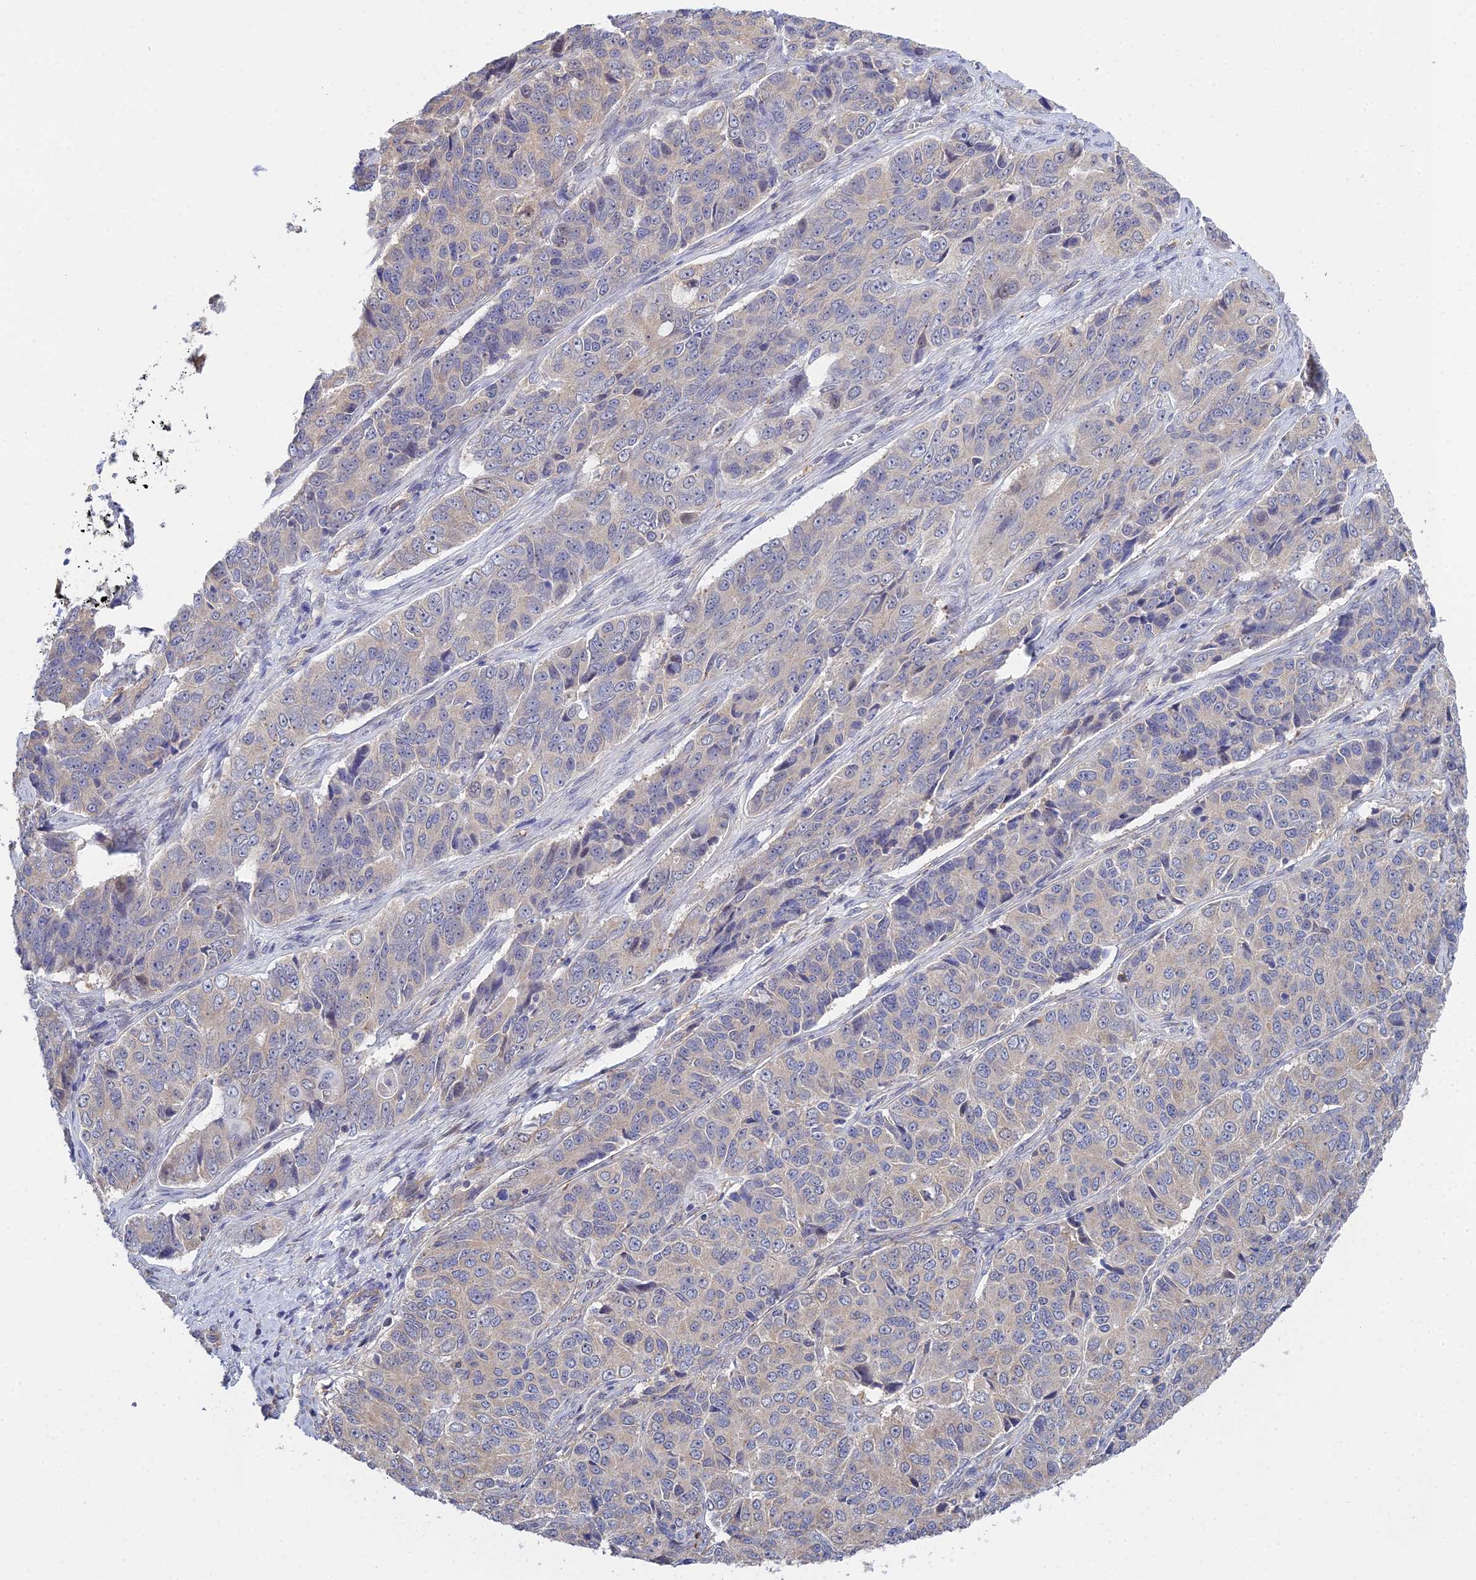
{"staining": {"intensity": "negative", "quantity": "none", "location": "none"}, "tissue": "ovarian cancer", "cell_type": "Tumor cells", "image_type": "cancer", "snomed": [{"axis": "morphology", "description": "Carcinoma, endometroid"}, {"axis": "topography", "description": "Ovary"}], "caption": "The IHC histopathology image has no significant staining in tumor cells of ovarian cancer tissue.", "gene": "DNAH14", "patient": {"sex": "female", "age": 51}}